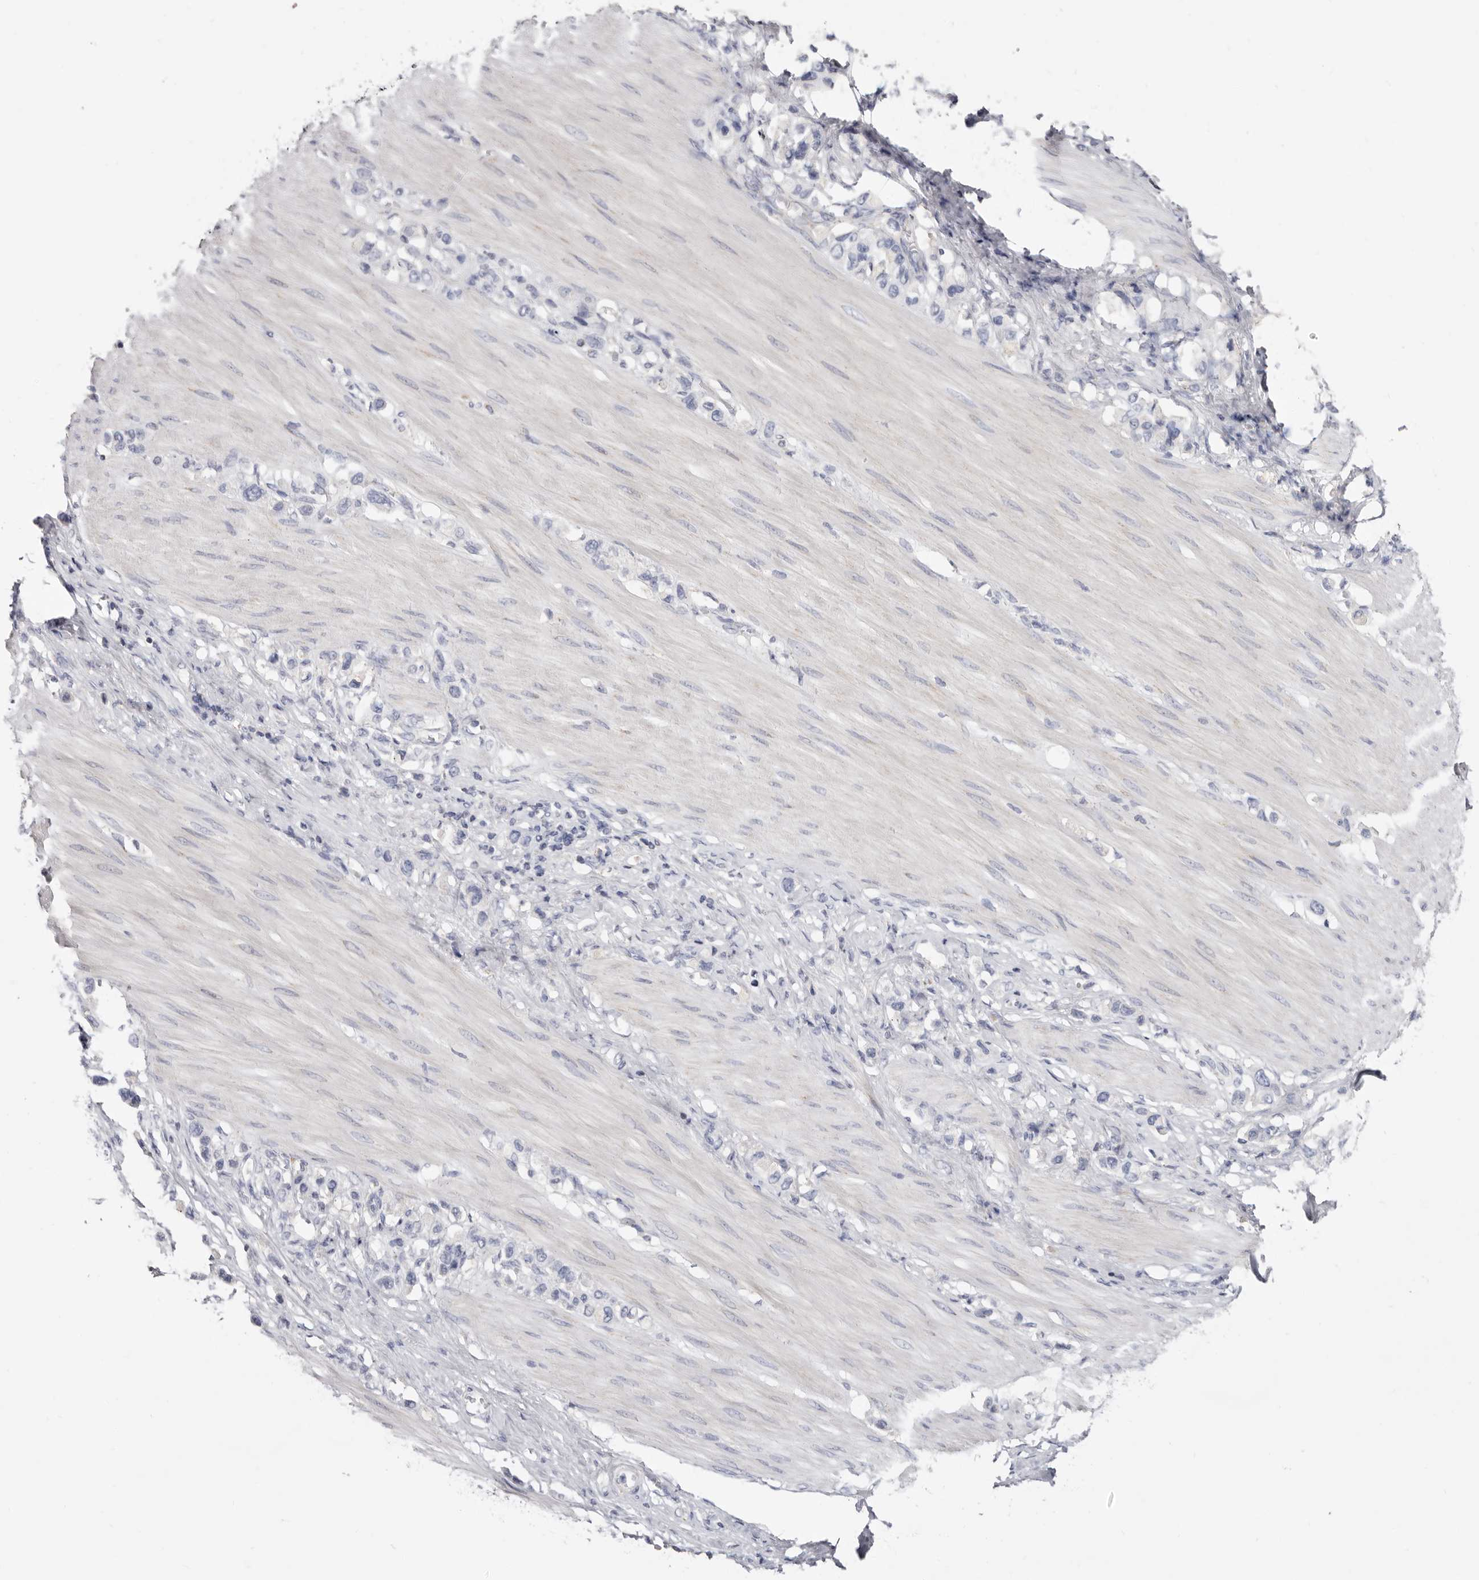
{"staining": {"intensity": "negative", "quantity": "none", "location": "none"}, "tissue": "stomach cancer", "cell_type": "Tumor cells", "image_type": "cancer", "snomed": [{"axis": "morphology", "description": "Adenocarcinoma, NOS"}, {"axis": "topography", "description": "Stomach"}], "caption": "This histopathology image is of stomach cancer (adenocarcinoma) stained with immunohistochemistry (IHC) to label a protein in brown with the nuclei are counter-stained blue. There is no positivity in tumor cells.", "gene": "RSPO2", "patient": {"sex": "female", "age": 65}}